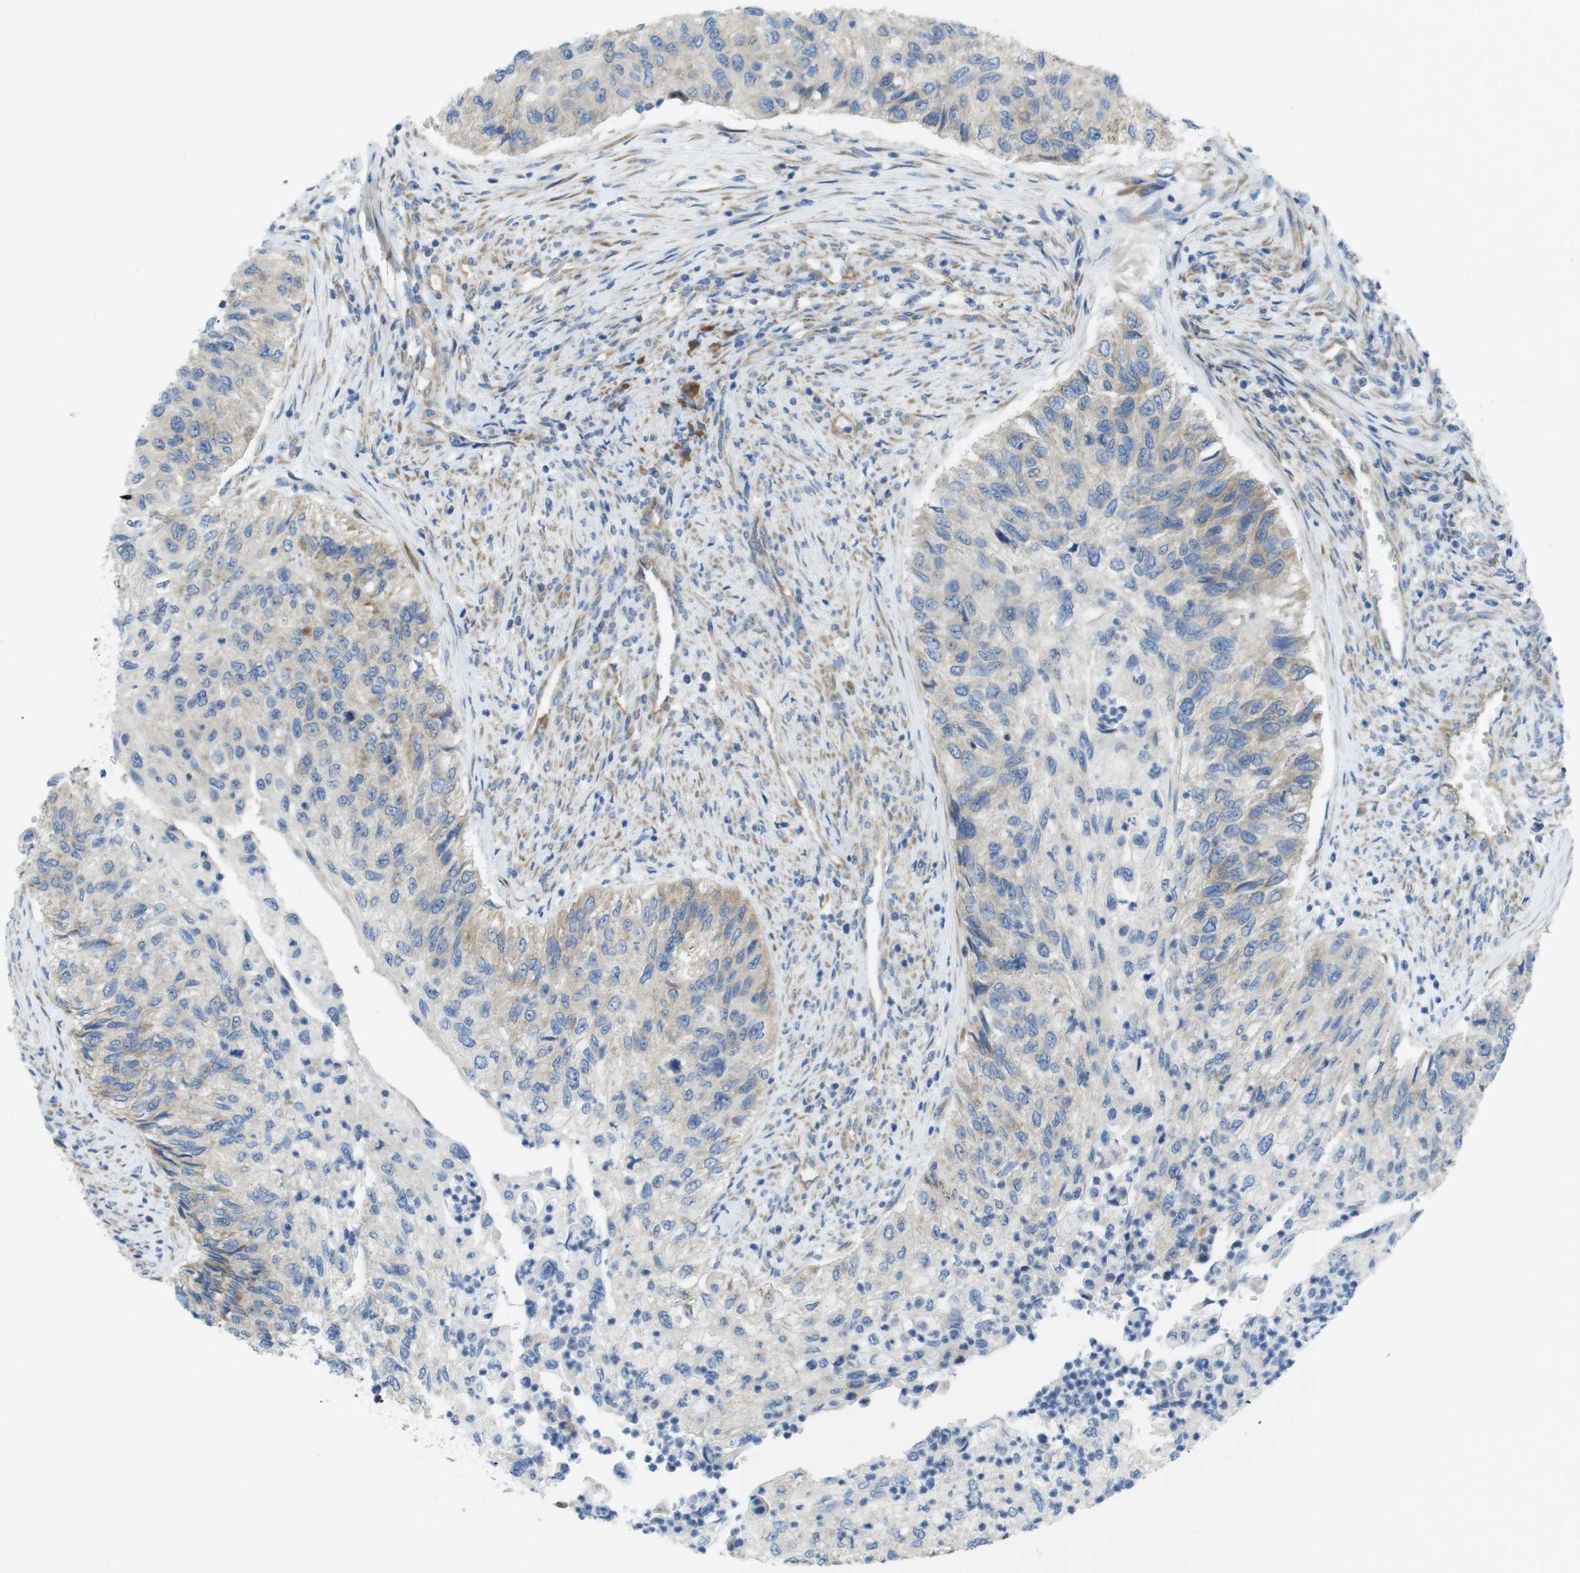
{"staining": {"intensity": "weak", "quantity": "<25%", "location": "cytoplasmic/membranous"}, "tissue": "urothelial cancer", "cell_type": "Tumor cells", "image_type": "cancer", "snomed": [{"axis": "morphology", "description": "Urothelial carcinoma, High grade"}, {"axis": "topography", "description": "Urinary bladder"}], "caption": "IHC of human high-grade urothelial carcinoma exhibits no expression in tumor cells.", "gene": "TMEM234", "patient": {"sex": "female", "age": 60}}